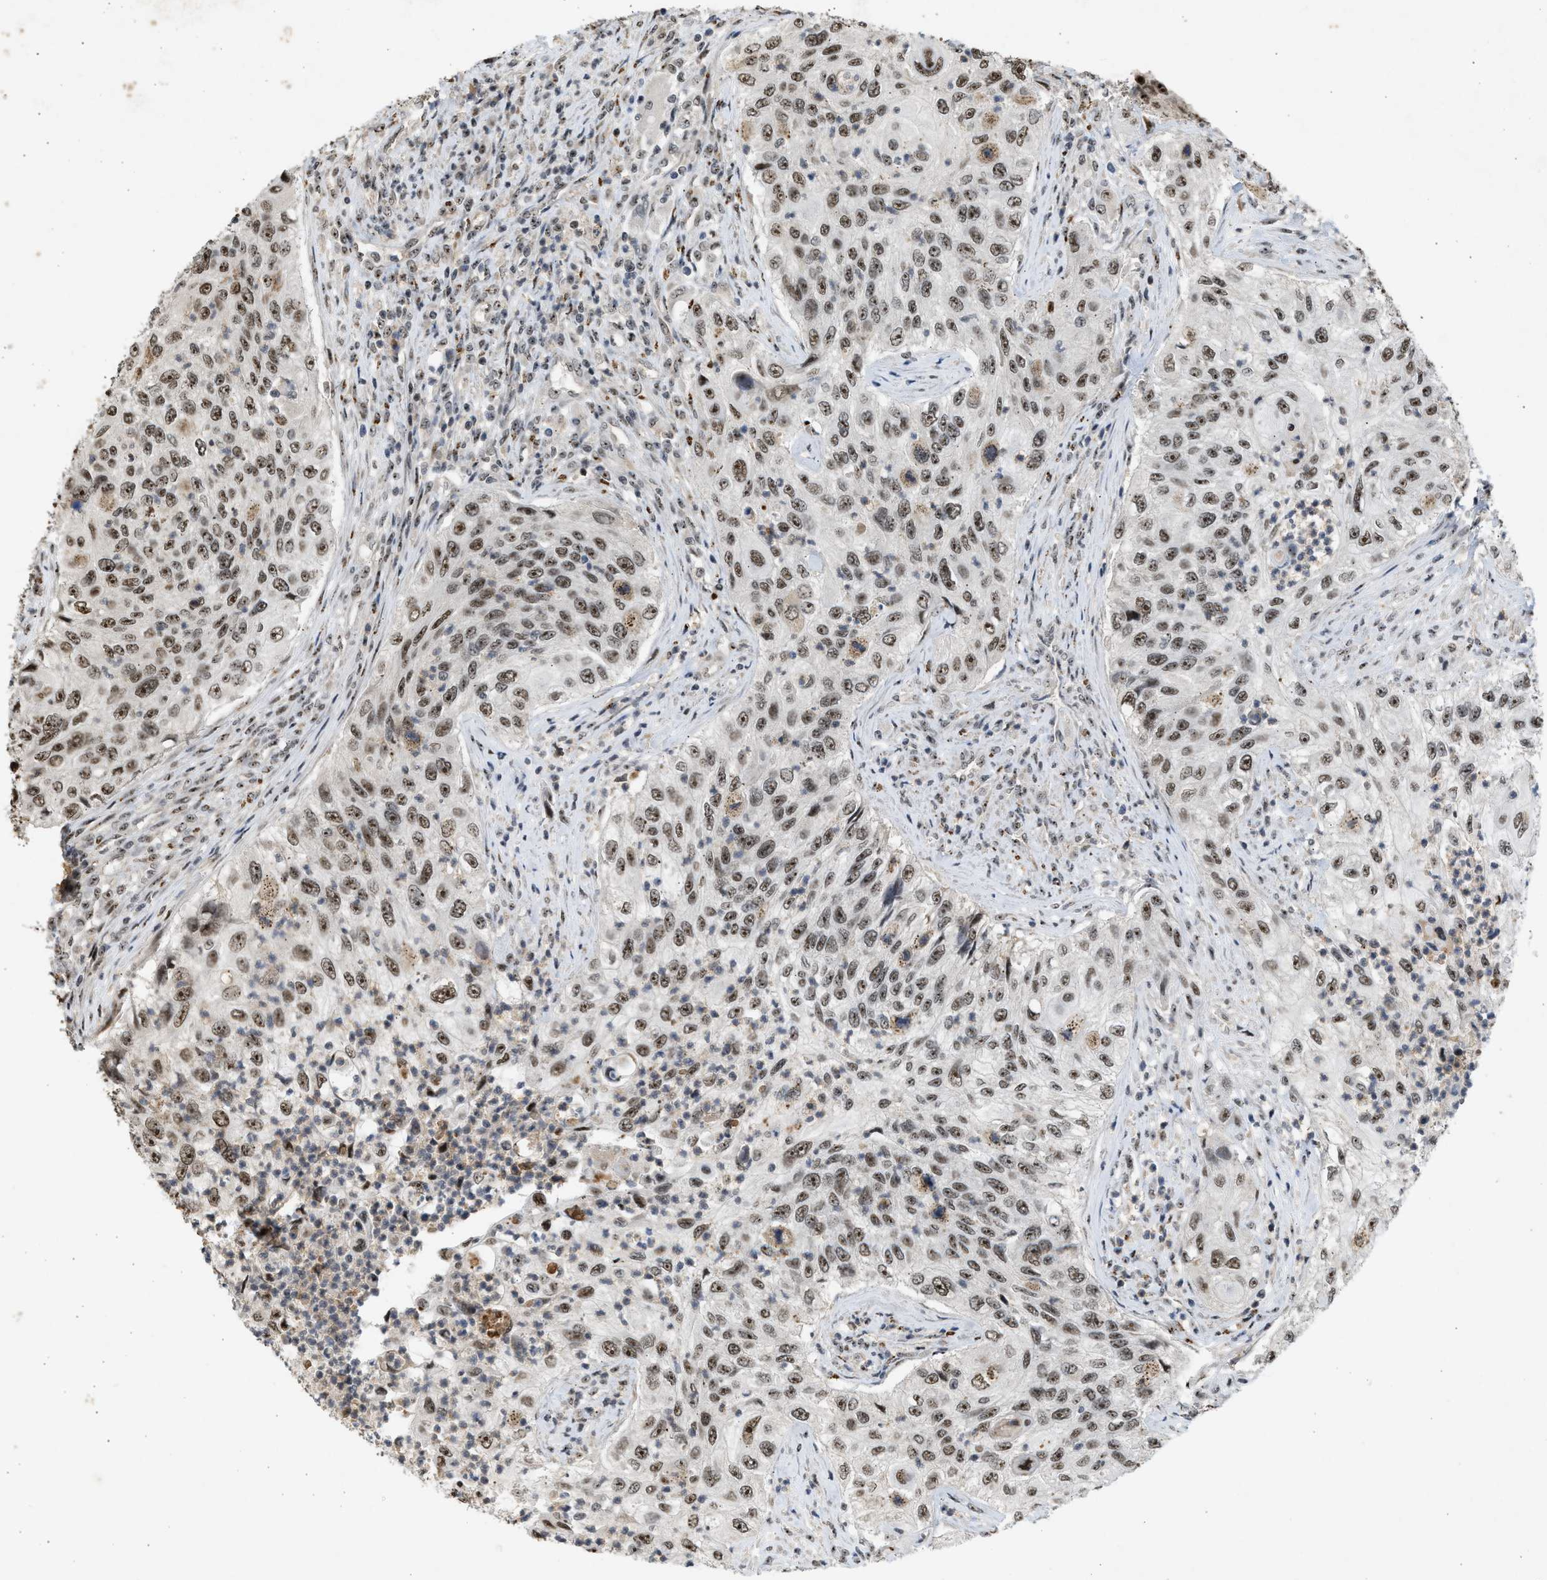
{"staining": {"intensity": "moderate", "quantity": ">75%", "location": "nuclear"}, "tissue": "urothelial cancer", "cell_type": "Tumor cells", "image_type": "cancer", "snomed": [{"axis": "morphology", "description": "Urothelial carcinoma, High grade"}, {"axis": "topography", "description": "Urinary bladder"}], "caption": "The photomicrograph reveals immunohistochemical staining of urothelial carcinoma (high-grade). There is moderate nuclear expression is present in about >75% of tumor cells.", "gene": "TFDP2", "patient": {"sex": "female", "age": 60}}